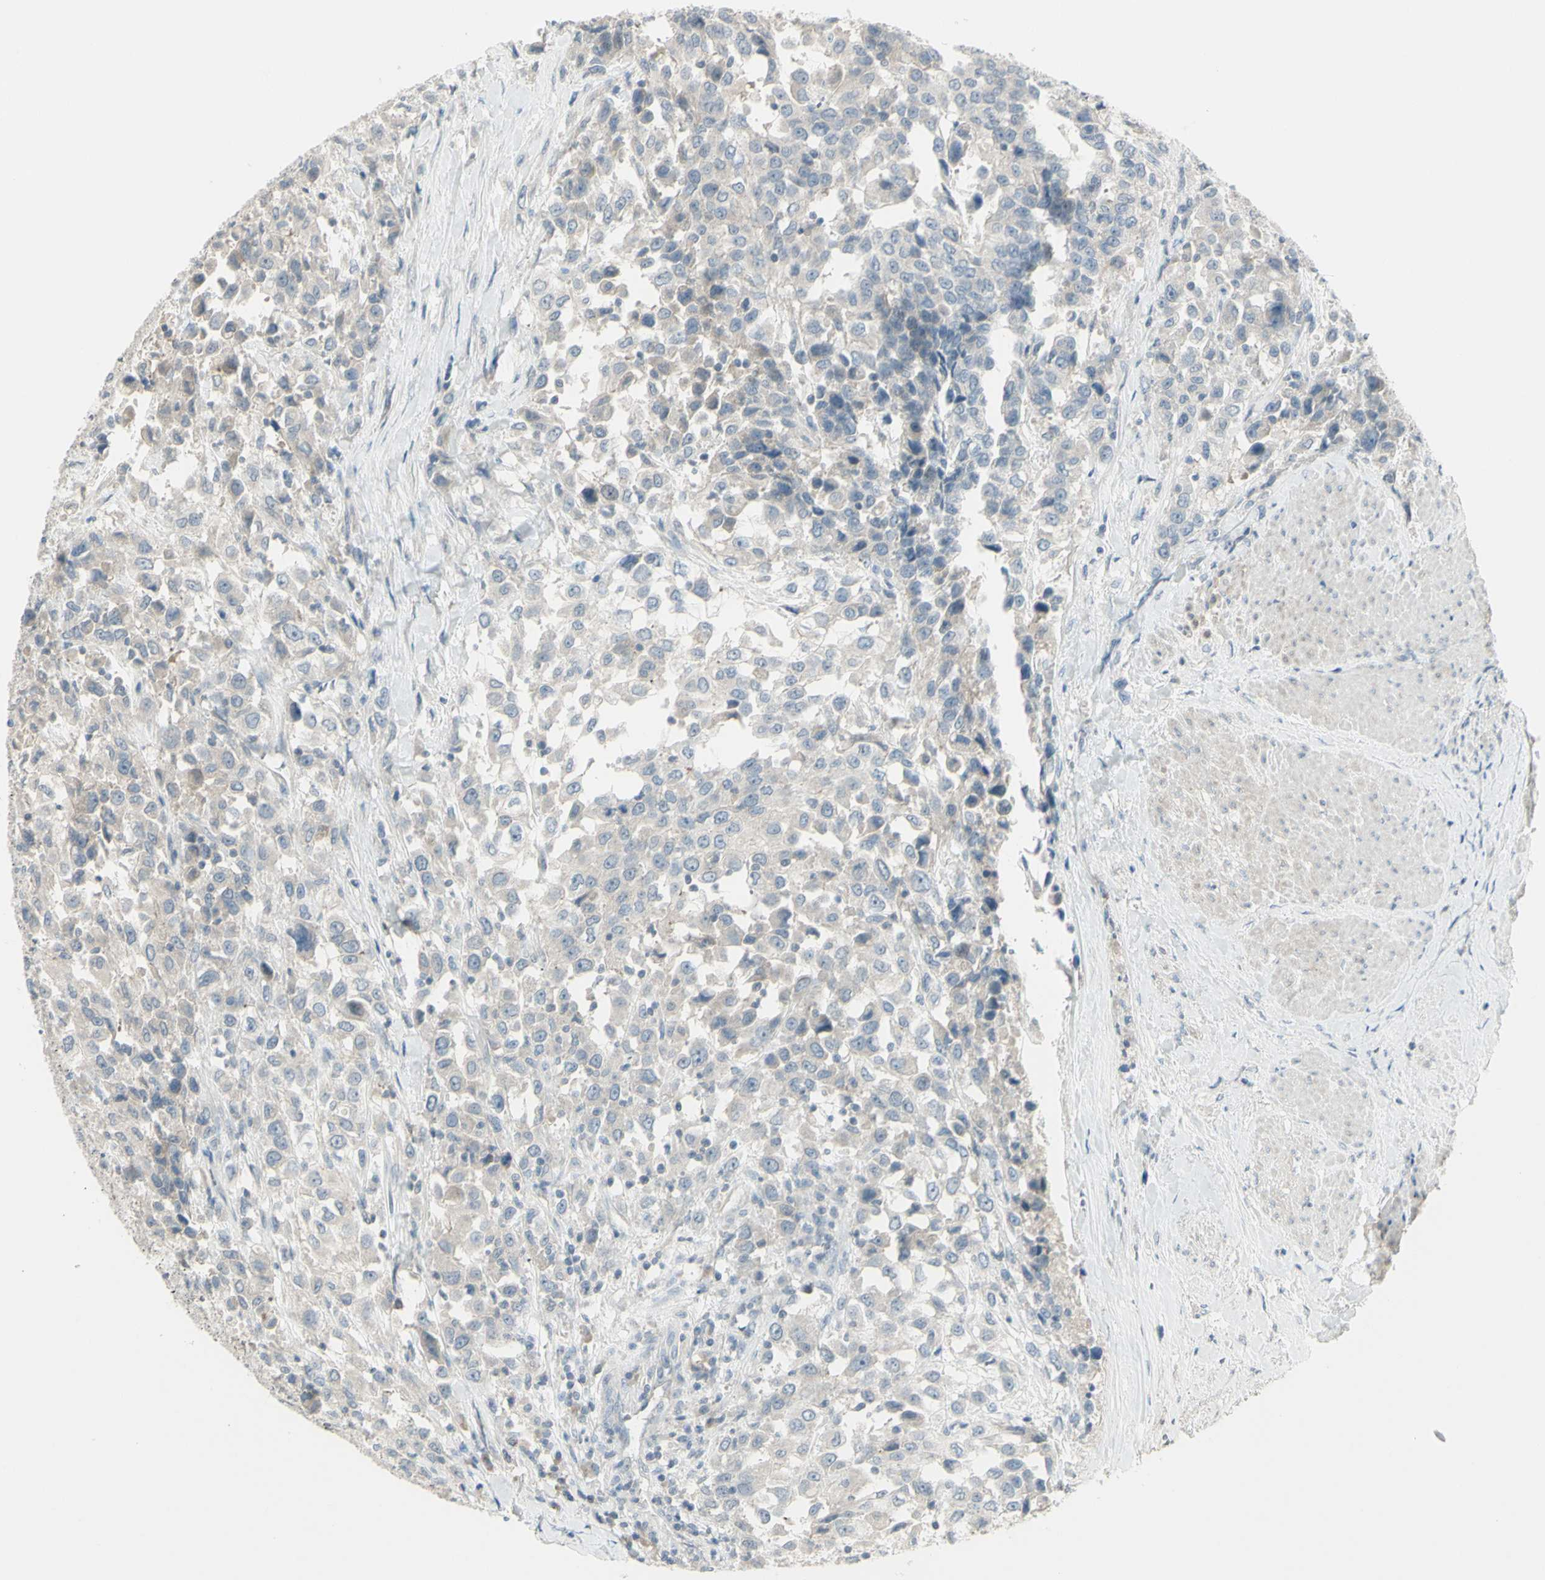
{"staining": {"intensity": "negative", "quantity": "none", "location": "none"}, "tissue": "urothelial cancer", "cell_type": "Tumor cells", "image_type": "cancer", "snomed": [{"axis": "morphology", "description": "Urothelial carcinoma, High grade"}, {"axis": "topography", "description": "Urinary bladder"}], "caption": "Immunohistochemical staining of high-grade urothelial carcinoma reveals no significant staining in tumor cells. (IHC, brightfield microscopy, high magnification).", "gene": "SH3GL2", "patient": {"sex": "female", "age": 80}}